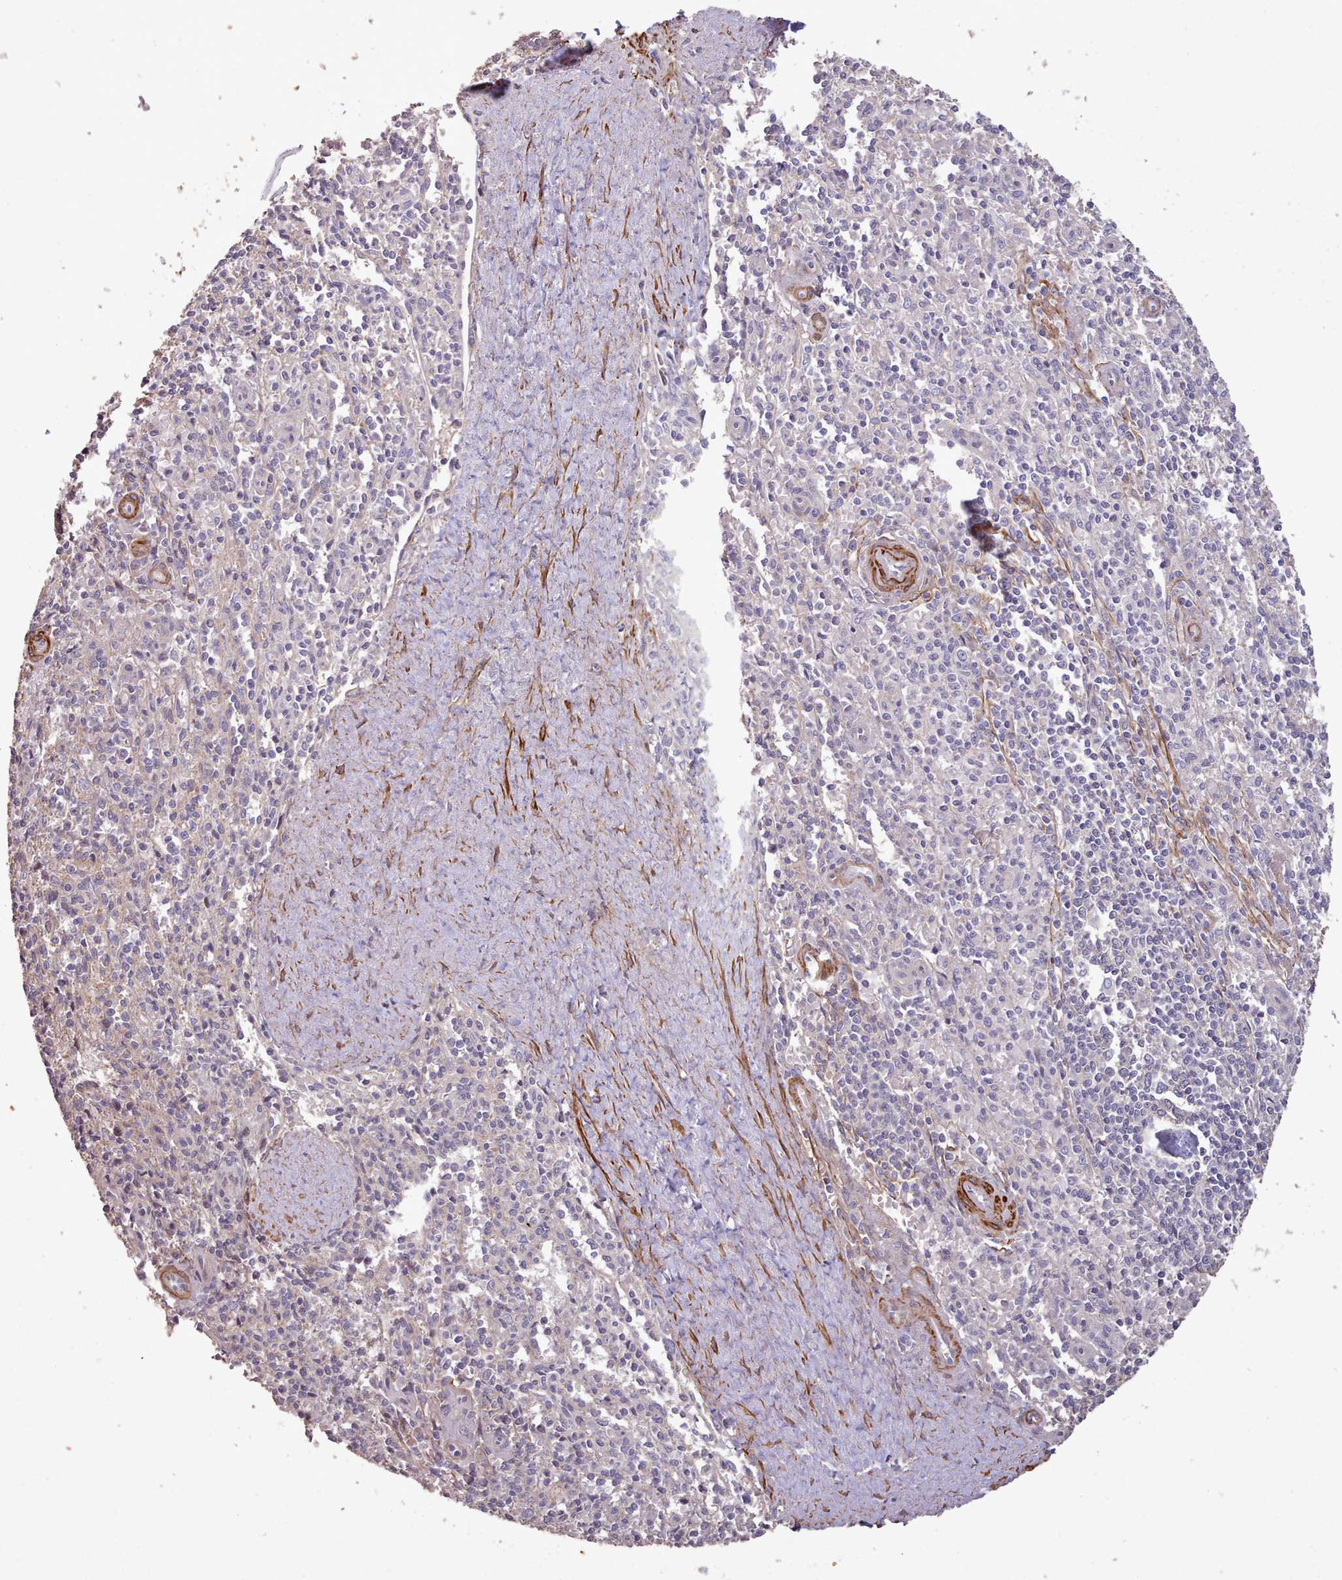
{"staining": {"intensity": "negative", "quantity": "none", "location": "none"}, "tissue": "spleen", "cell_type": "Cells in red pulp", "image_type": "normal", "snomed": [{"axis": "morphology", "description": "Normal tissue, NOS"}, {"axis": "topography", "description": "Spleen"}], "caption": "A photomicrograph of human spleen is negative for staining in cells in red pulp. (Stains: DAB (3,3'-diaminobenzidine) immunohistochemistry with hematoxylin counter stain, Microscopy: brightfield microscopy at high magnification).", "gene": "NLRC4", "patient": {"sex": "female", "age": 70}}